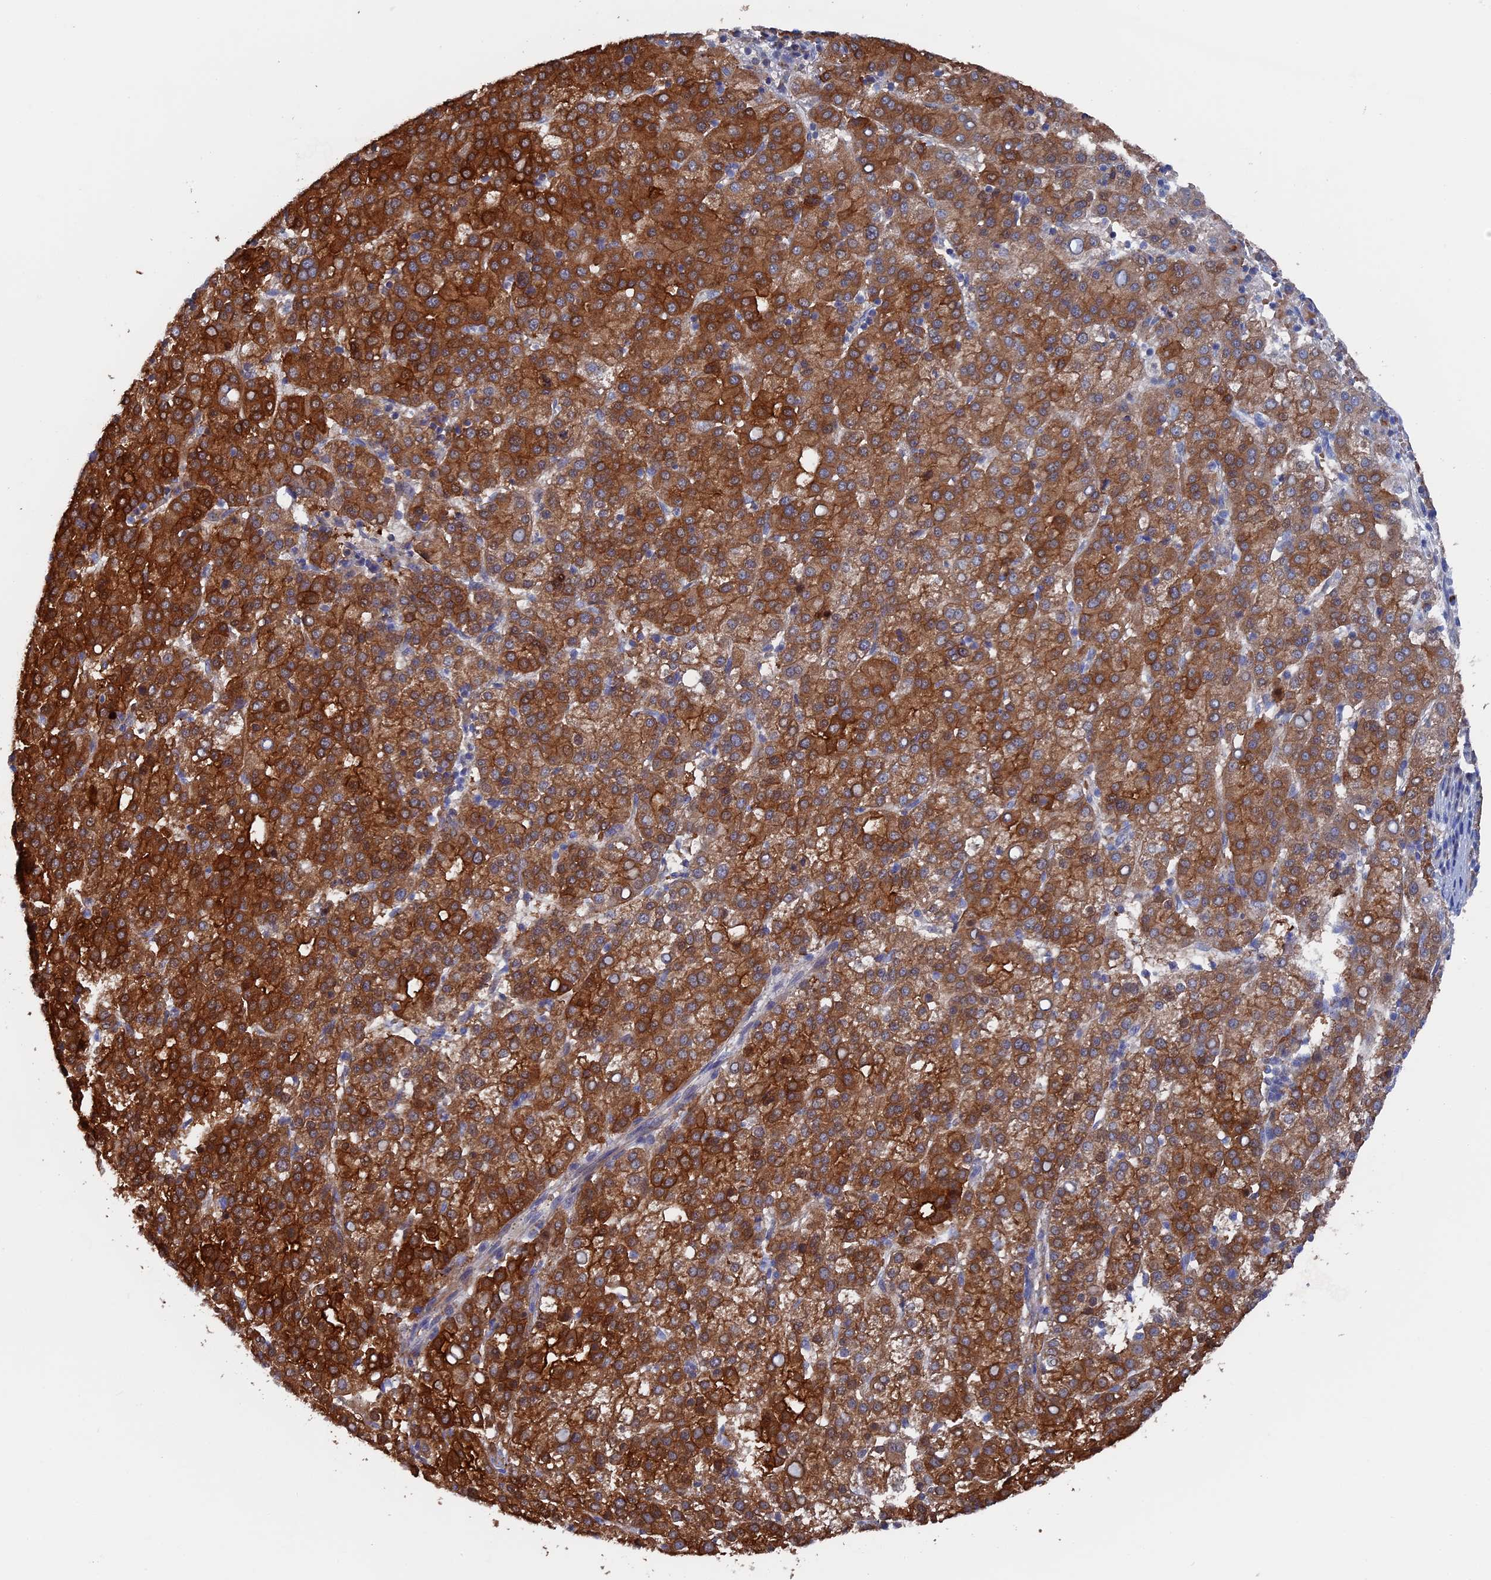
{"staining": {"intensity": "strong", "quantity": ">75%", "location": "cytoplasmic/membranous"}, "tissue": "liver cancer", "cell_type": "Tumor cells", "image_type": "cancer", "snomed": [{"axis": "morphology", "description": "Carcinoma, Hepatocellular, NOS"}, {"axis": "topography", "description": "Liver"}], "caption": "Immunohistochemistry (IHC) of liver hepatocellular carcinoma displays high levels of strong cytoplasmic/membranous staining in approximately >75% of tumor cells.", "gene": "SMG9", "patient": {"sex": "female", "age": 58}}